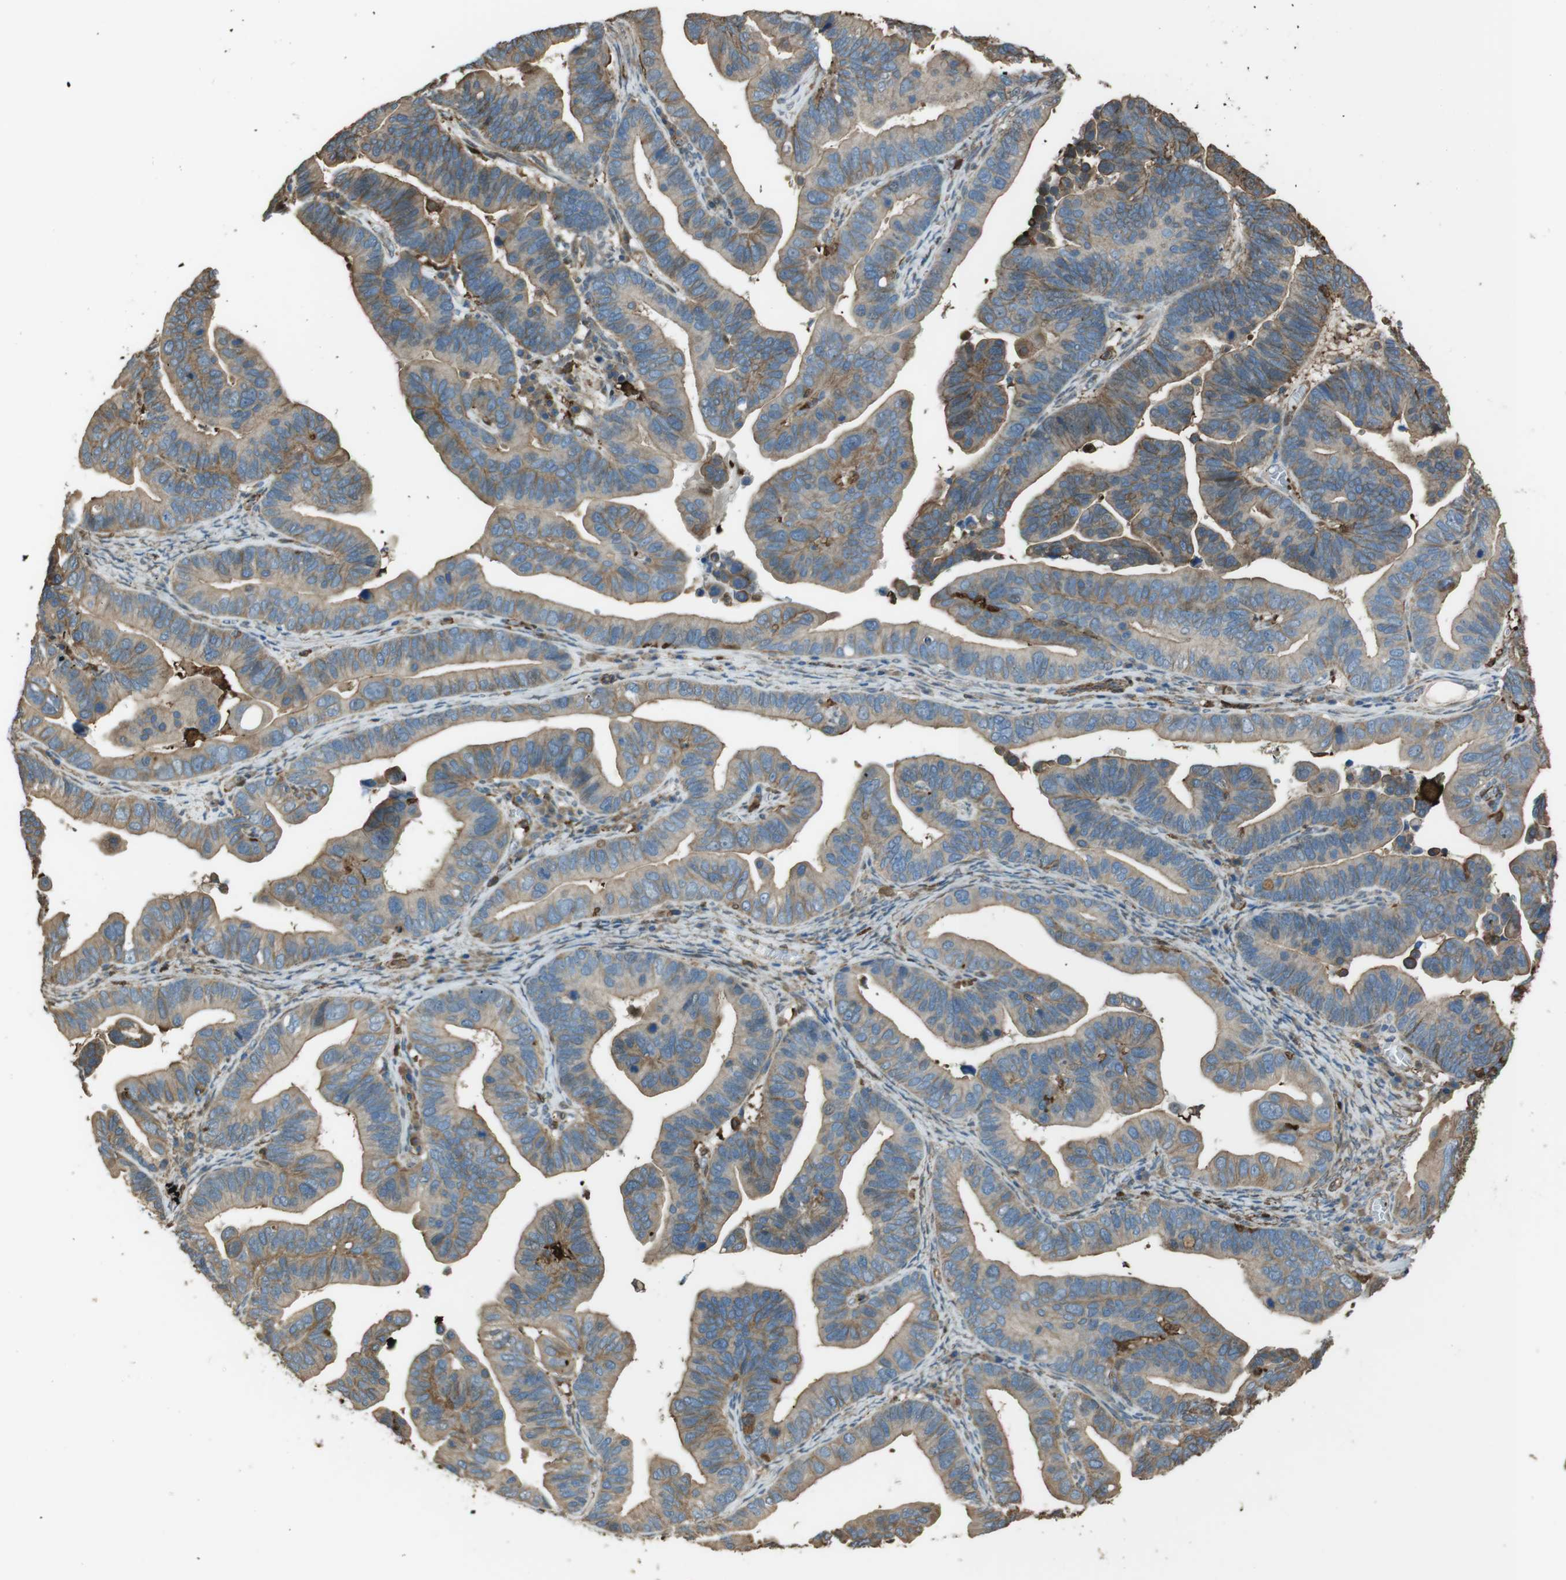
{"staining": {"intensity": "weak", "quantity": ">75%", "location": "cytoplasmic/membranous"}, "tissue": "ovarian cancer", "cell_type": "Tumor cells", "image_type": "cancer", "snomed": [{"axis": "morphology", "description": "Cystadenocarcinoma, serous, NOS"}, {"axis": "topography", "description": "Ovary"}], "caption": "A histopathology image of ovarian serous cystadenocarcinoma stained for a protein reveals weak cytoplasmic/membranous brown staining in tumor cells.", "gene": "SFT2D1", "patient": {"sex": "female", "age": 56}}